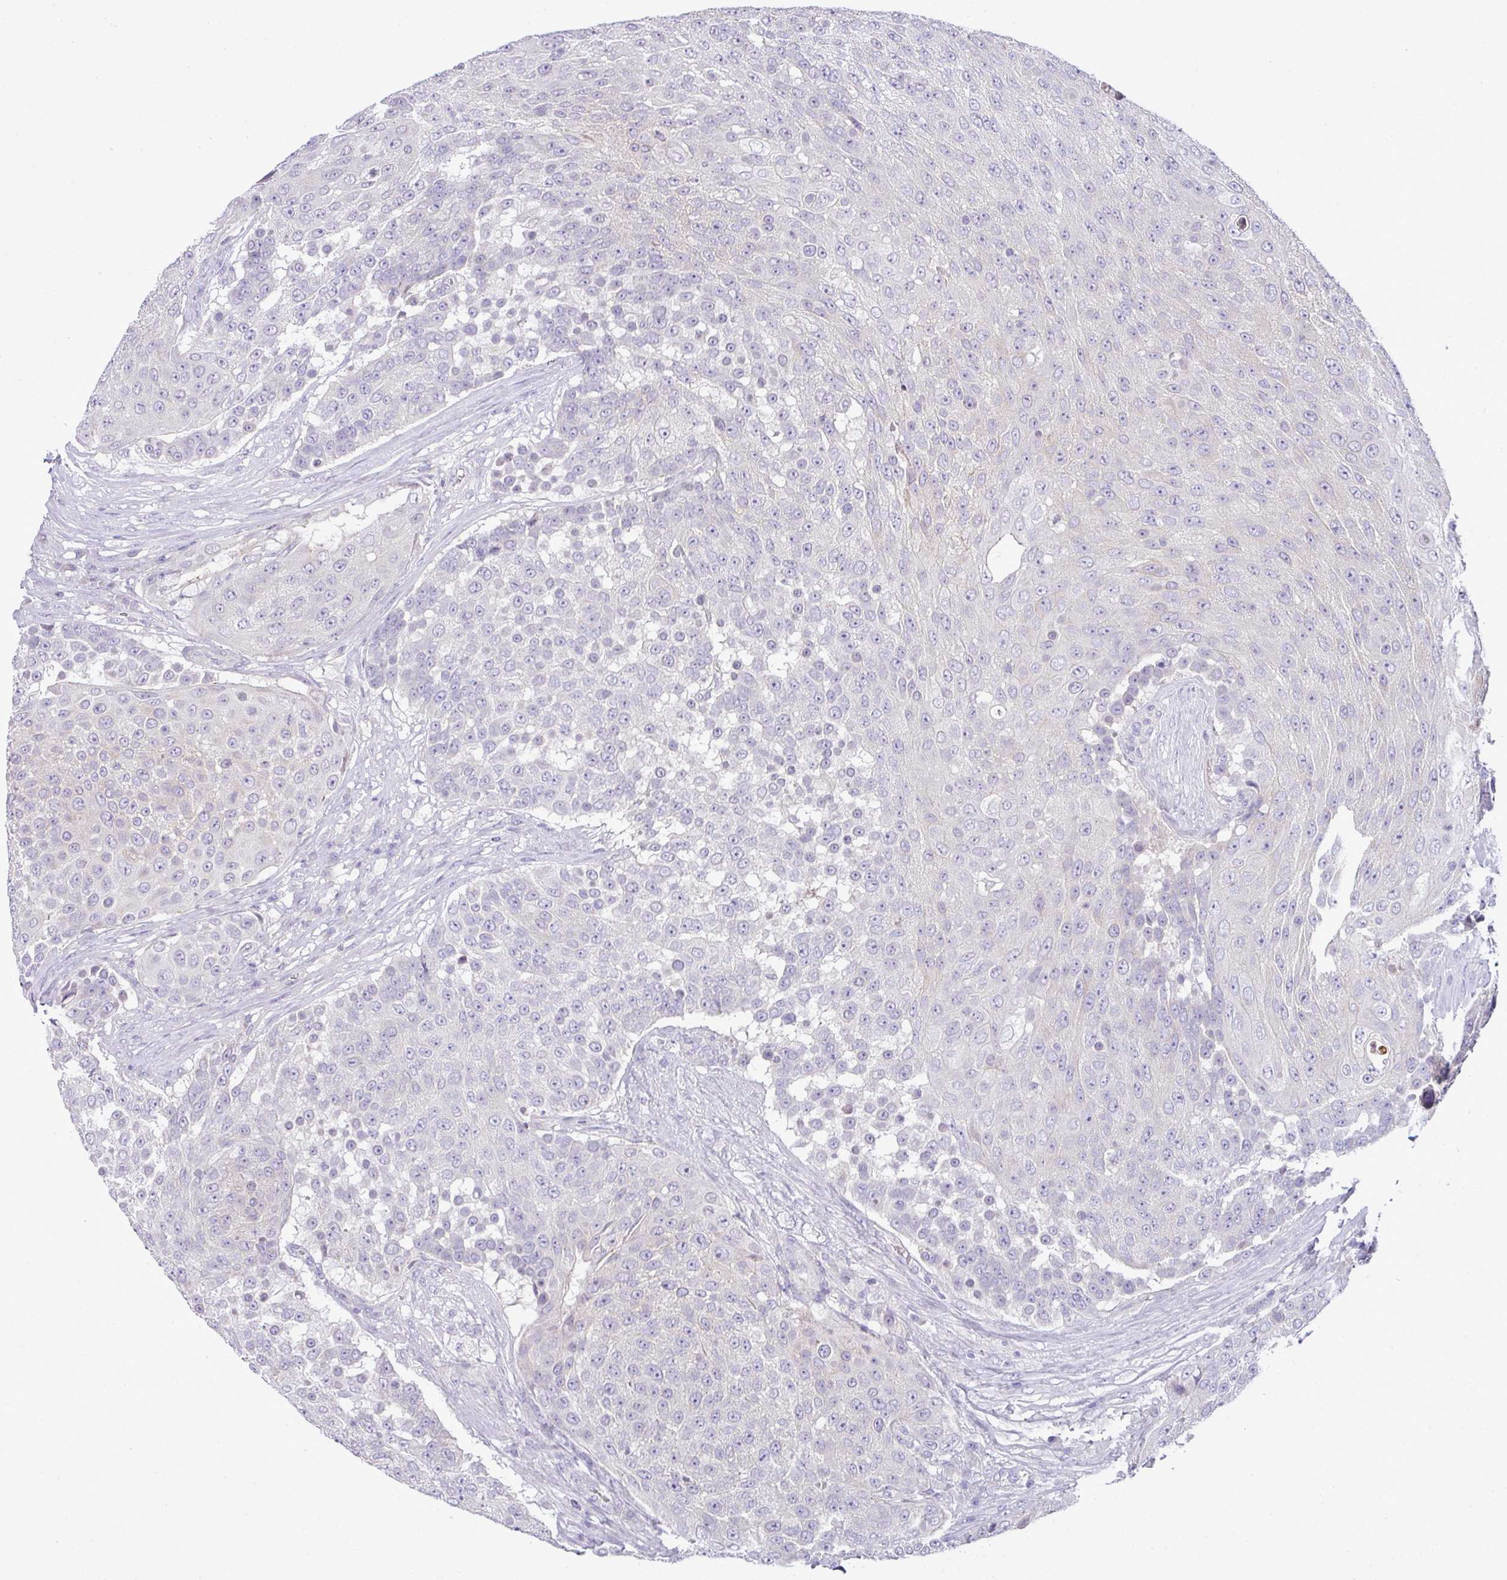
{"staining": {"intensity": "negative", "quantity": "none", "location": "none"}, "tissue": "urothelial cancer", "cell_type": "Tumor cells", "image_type": "cancer", "snomed": [{"axis": "morphology", "description": "Urothelial carcinoma, High grade"}, {"axis": "topography", "description": "Urinary bladder"}], "caption": "Tumor cells are negative for brown protein staining in urothelial cancer.", "gene": "ACAP3", "patient": {"sex": "female", "age": 63}}